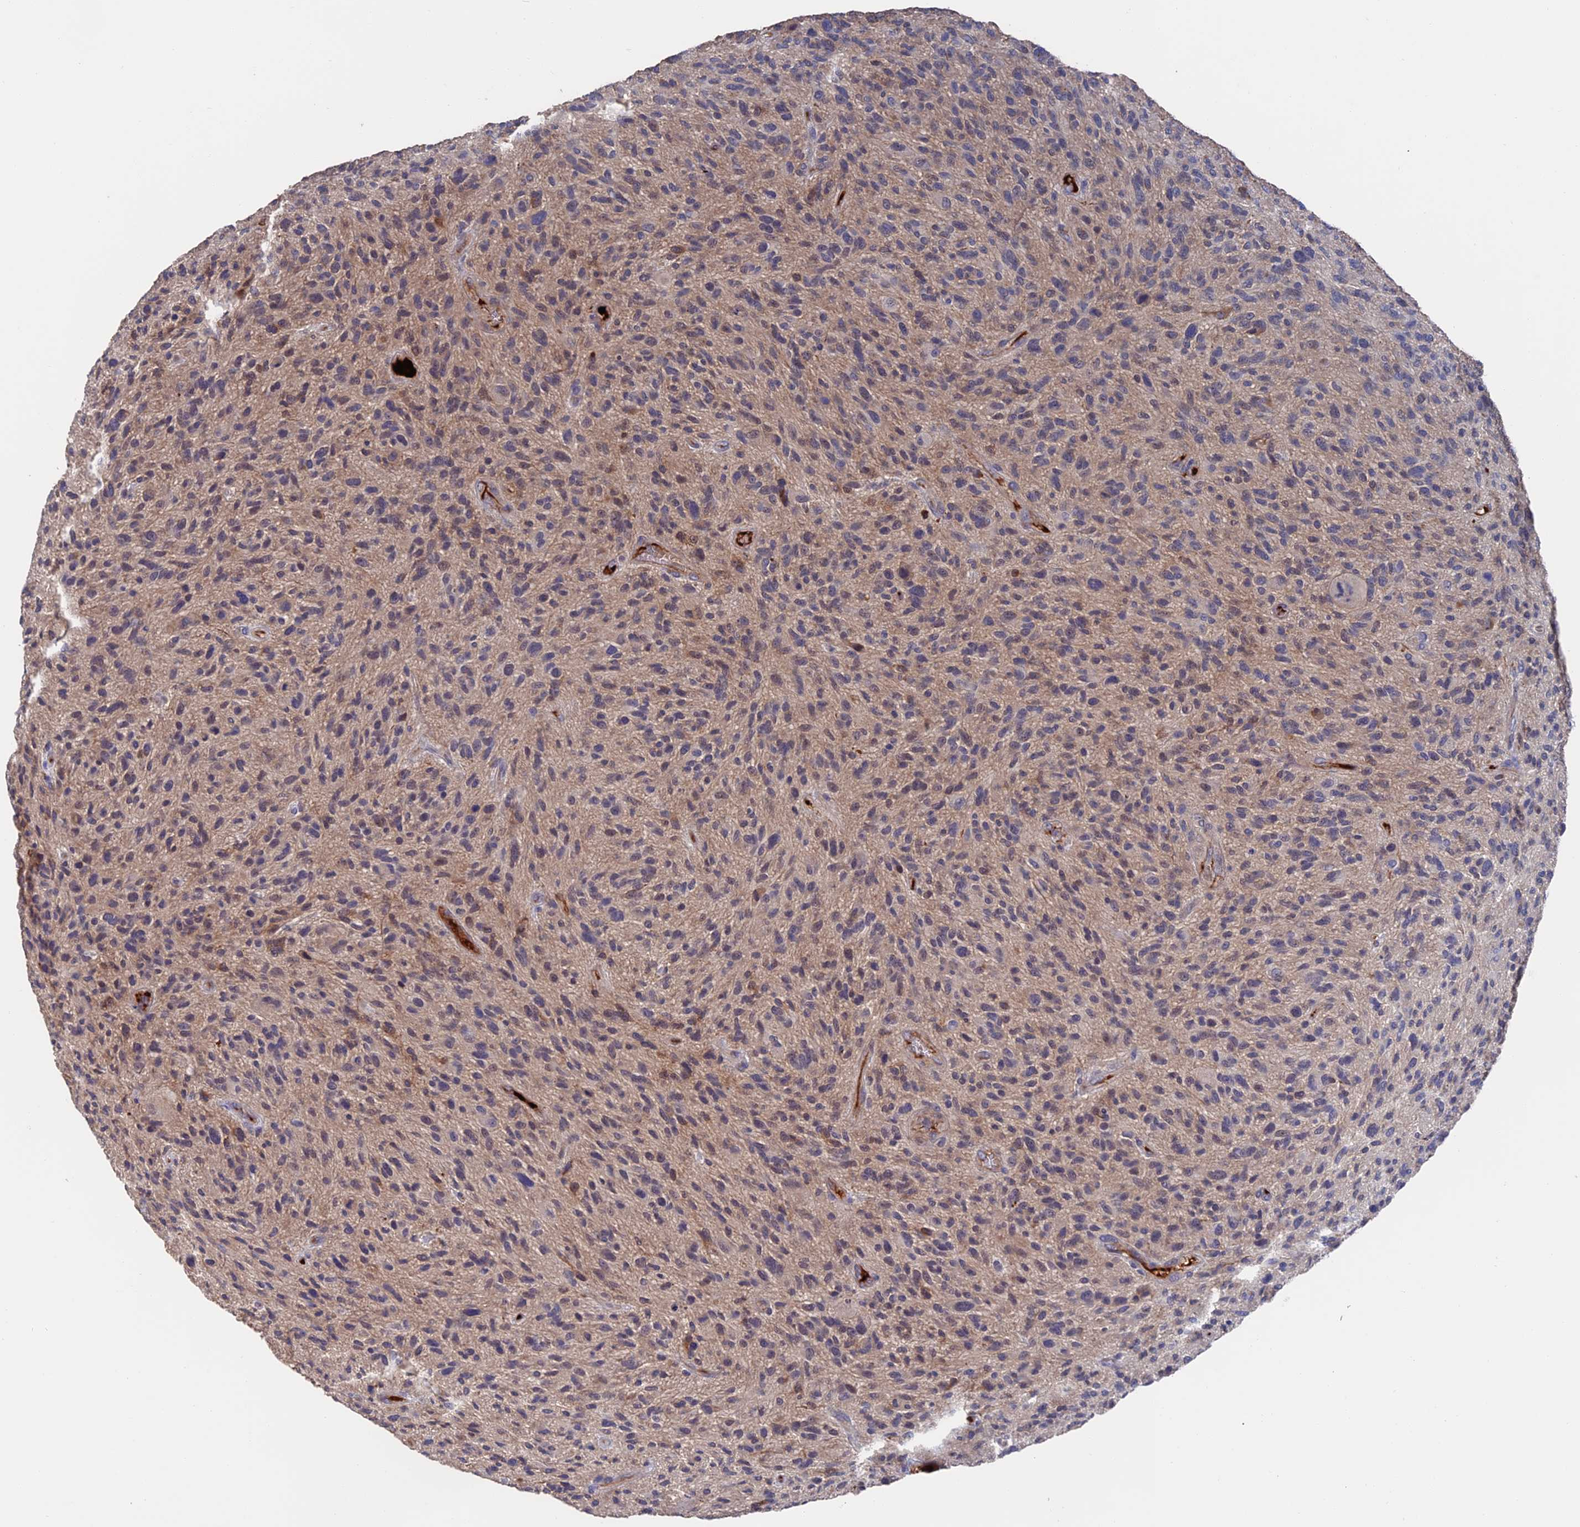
{"staining": {"intensity": "negative", "quantity": "none", "location": "none"}, "tissue": "glioma", "cell_type": "Tumor cells", "image_type": "cancer", "snomed": [{"axis": "morphology", "description": "Glioma, malignant, High grade"}, {"axis": "topography", "description": "Brain"}], "caption": "The image displays no staining of tumor cells in glioma.", "gene": "HPF1", "patient": {"sex": "male", "age": 47}}